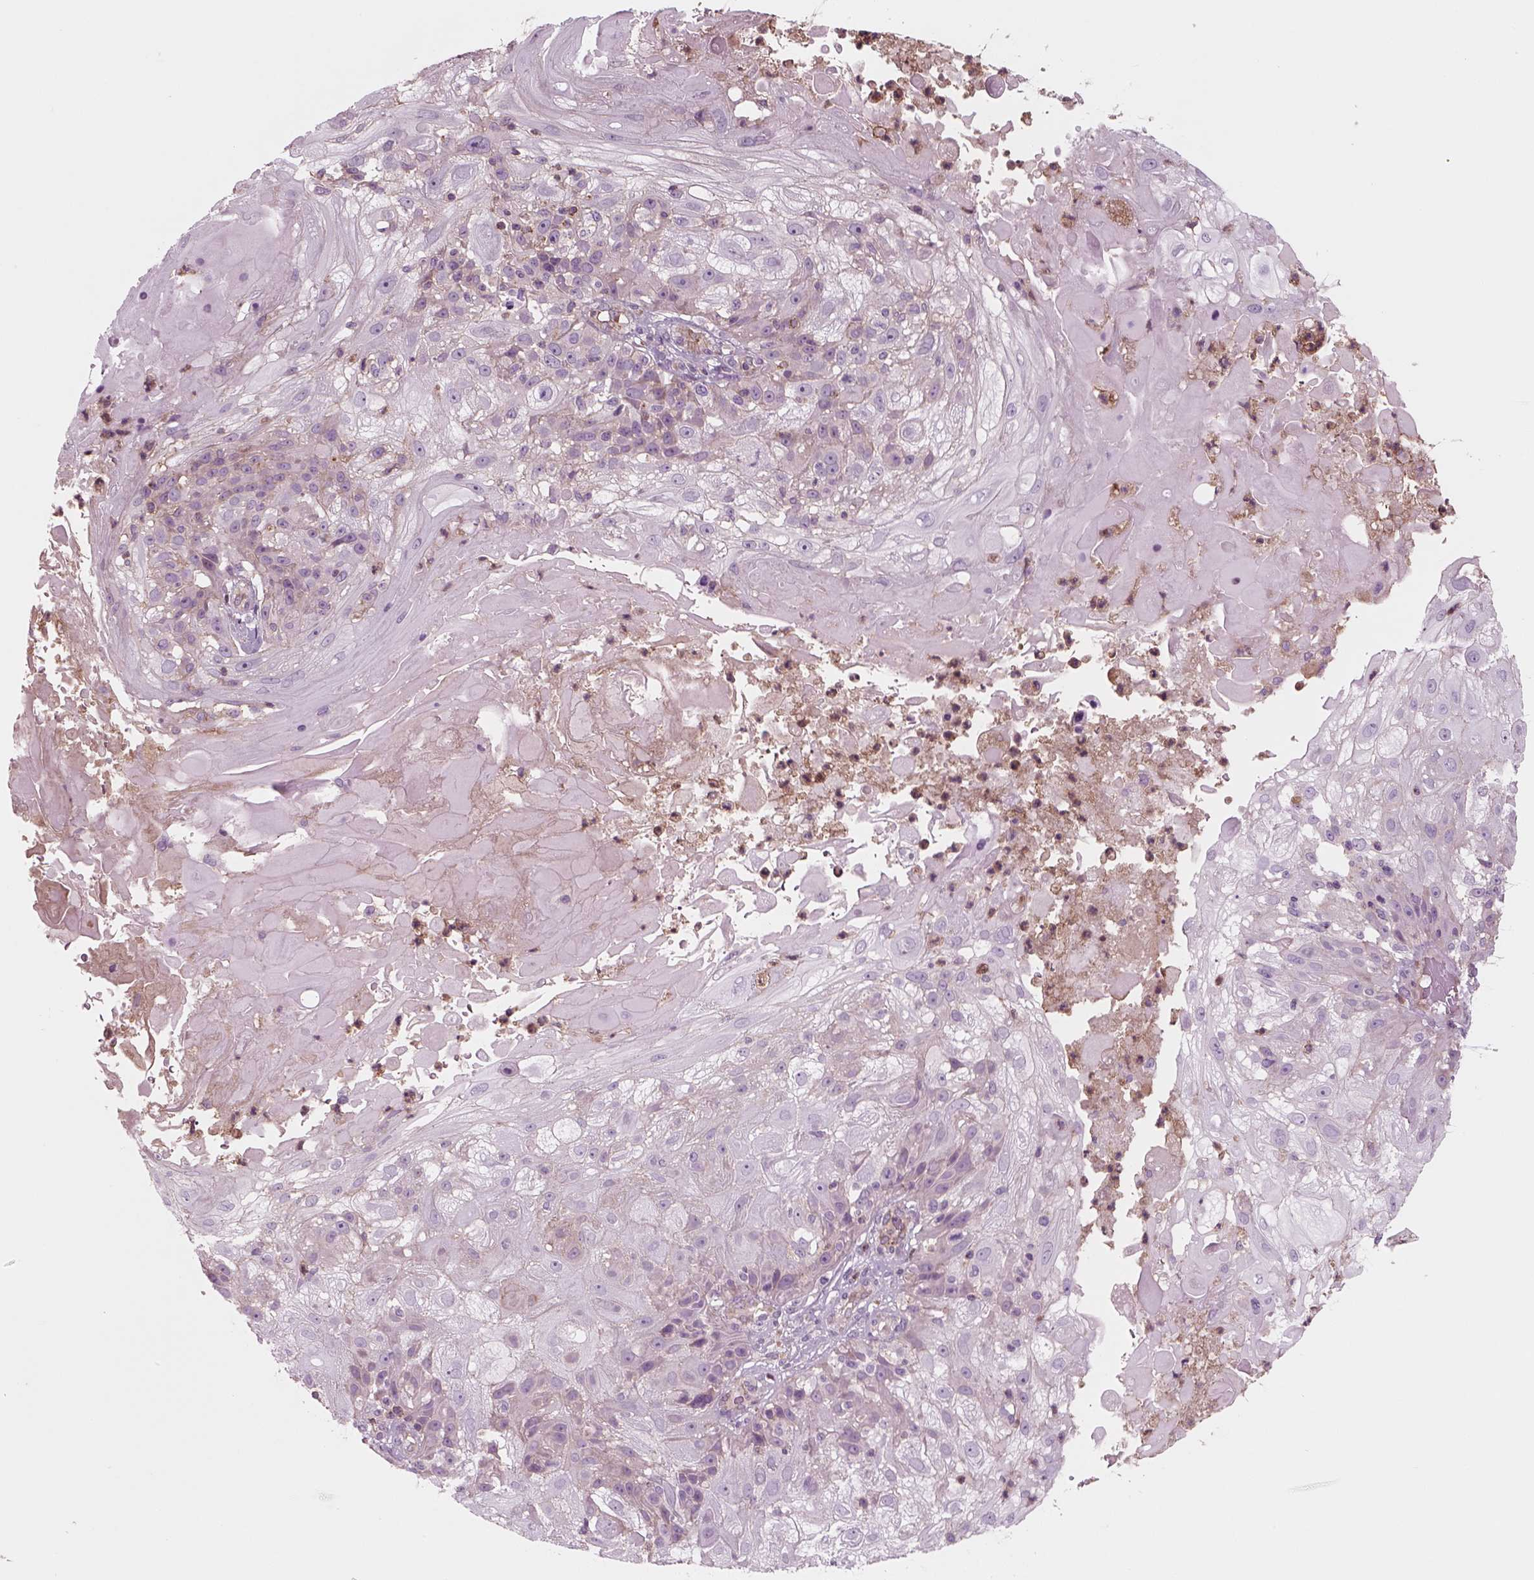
{"staining": {"intensity": "weak", "quantity": "25%-75%", "location": "cytoplasmic/membranous"}, "tissue": "skin cancer", "cell_type": "Tumor cells", "image_type": "cancer", "snomed": [{"axis": "morphology", "description": "Normal tissue, NOS"}, {"axis": "morphology", "description": "Squamous cell carcinoma, NOS"}, {"axis": "topography", "description": "Skin"}], "caption": "The immunohistochemical stain shows weak cytoplasmic/membranous staining in tumor cells of squamous cell carcinoma (skin) tissue.", "gene": "SLC2A3", "patient": {"sex": "female", "age": 83}}